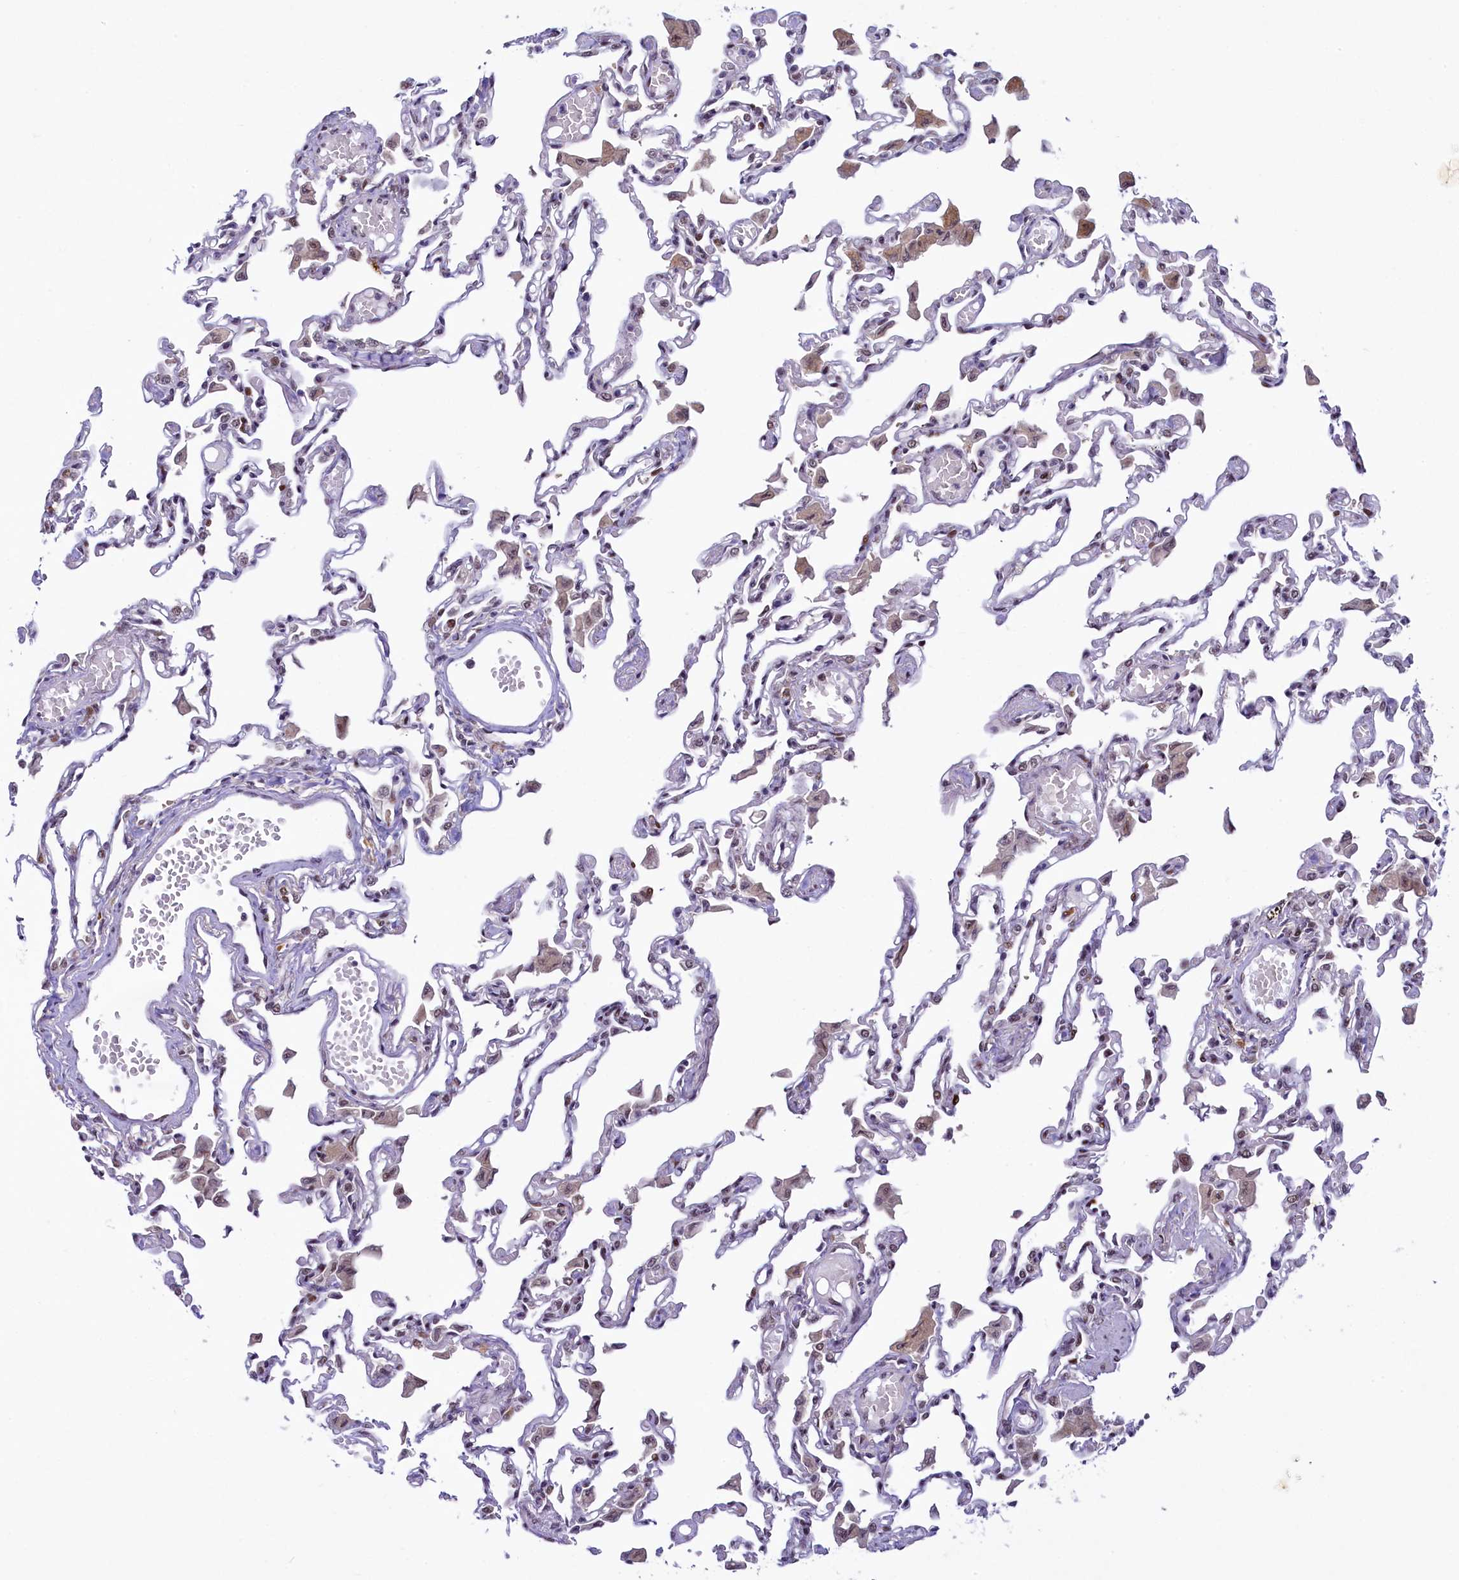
{"staining": {"intensity": "moderate", "quantity": "25%-75%", "location": "nuclear"}, "tissue": "lung", "cell_type": "Alveolar cells", "image_type": "normal", "snomed": [{"axis": "morphology", "description": "Normal tissue, NOS"}, {"axis": "topography", "description": "Bronchus"}, {"axis": "topography", "description": "Lung"}], "caption": "DAB (3,3'-diaminobenzidine) immunohistochemical staining of benign human lung shows moderate nuclear protein positivity in about 25%-75% of alveolar cells.", "gene": "ANKS3", "patient": {"sex": "female", "age": 49}}